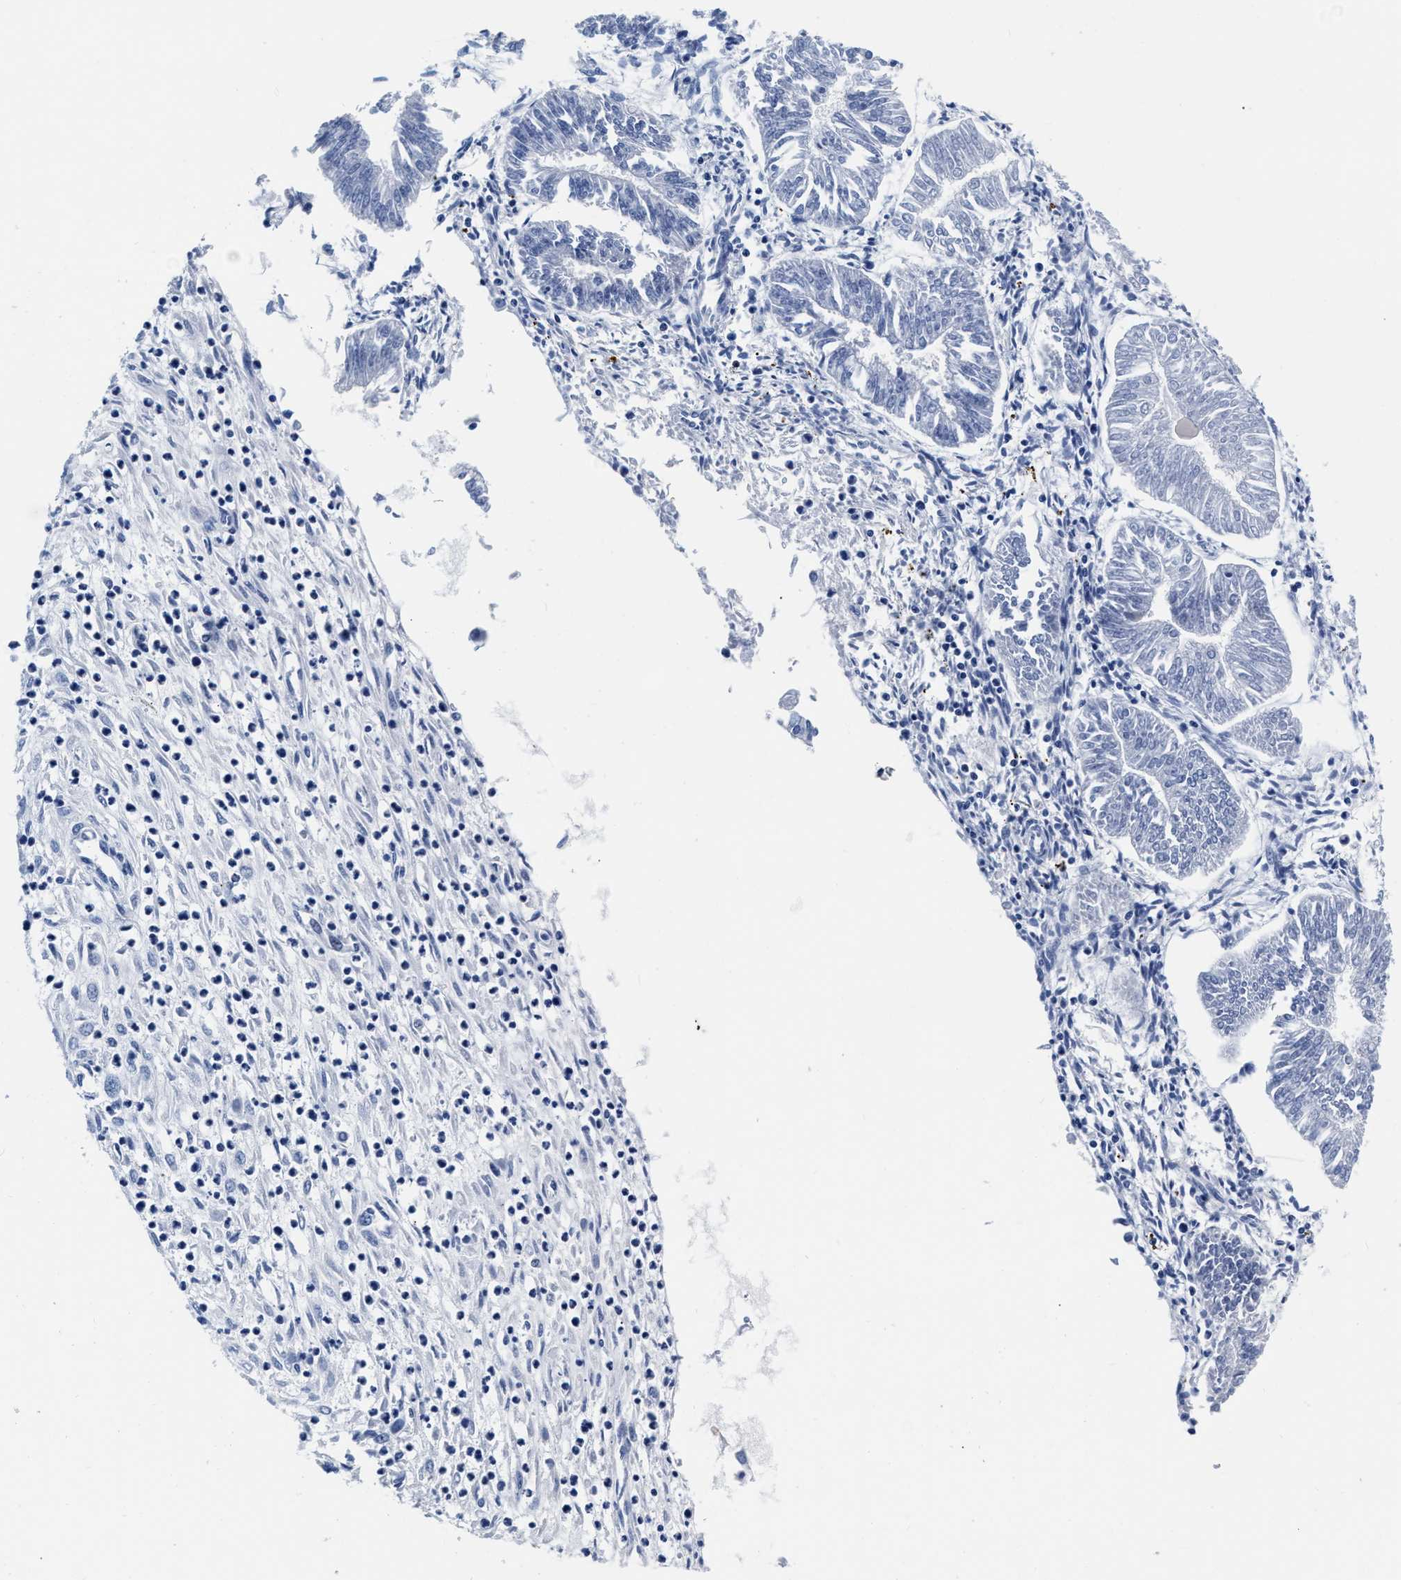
{"staining": {"intensity": "negative", "quantity": "none", "location": "none"}, "tissue": "endometrial cancer", "cell_type": "Tumor cells", "image_type": "cancer", "snomed": [{"axis": "morphology", "description": "Adenocarcinoma, NOS"}, {"axis": "topography", "description": "Endometrium"}], "caption": "High power microscopy micrograph of an IHC micrograph of adenocarcinoma (endometrial), revealing no significant positivity in tumor cells.", "gene": "CER1", "patient": {"sex": "female", "age": 53}}